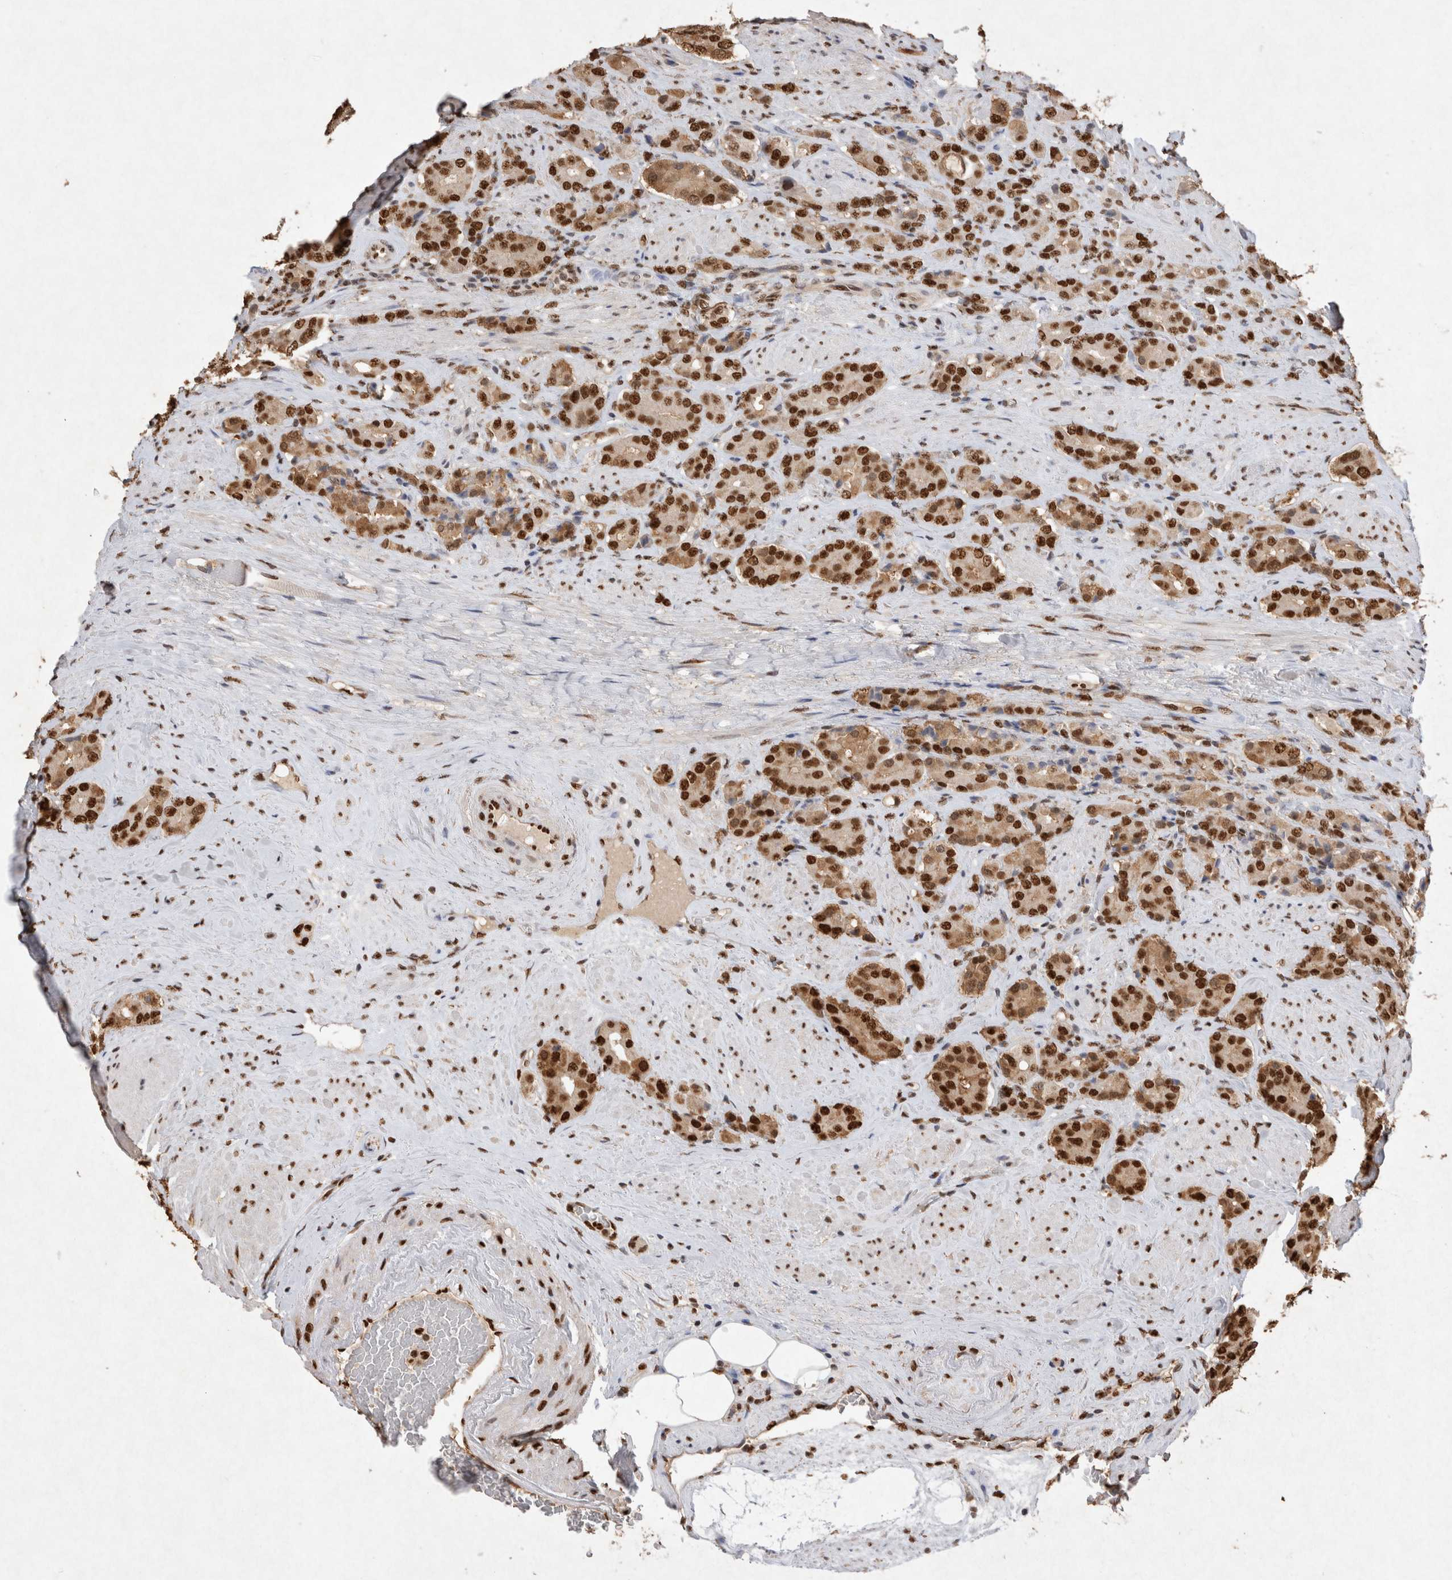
{"staining": {"intensity": "strong", "quantity": ">75%", "location": "cytoplasmic/membranous,nuclear"}, "tissue": "prostate cancer", "cell_type": "Tumor cells", "image_type": "cancer", "snomed": [{"axis": "morphology", "description": "Adenocarcinoma, High grade"}, {"axis": "topography", "description": "Prostate"}], "caption": "A brown stain shows strong cytoplasmic/membranous and nuclear positivity of a protein in human high-grade adenocarcinoma (prostate) tumor cells. Ihc stains the protein of interest in brown and the nuclei are stained blue.", "gene": "HDGF", "patient": {"sex": "male", "age": 71}}